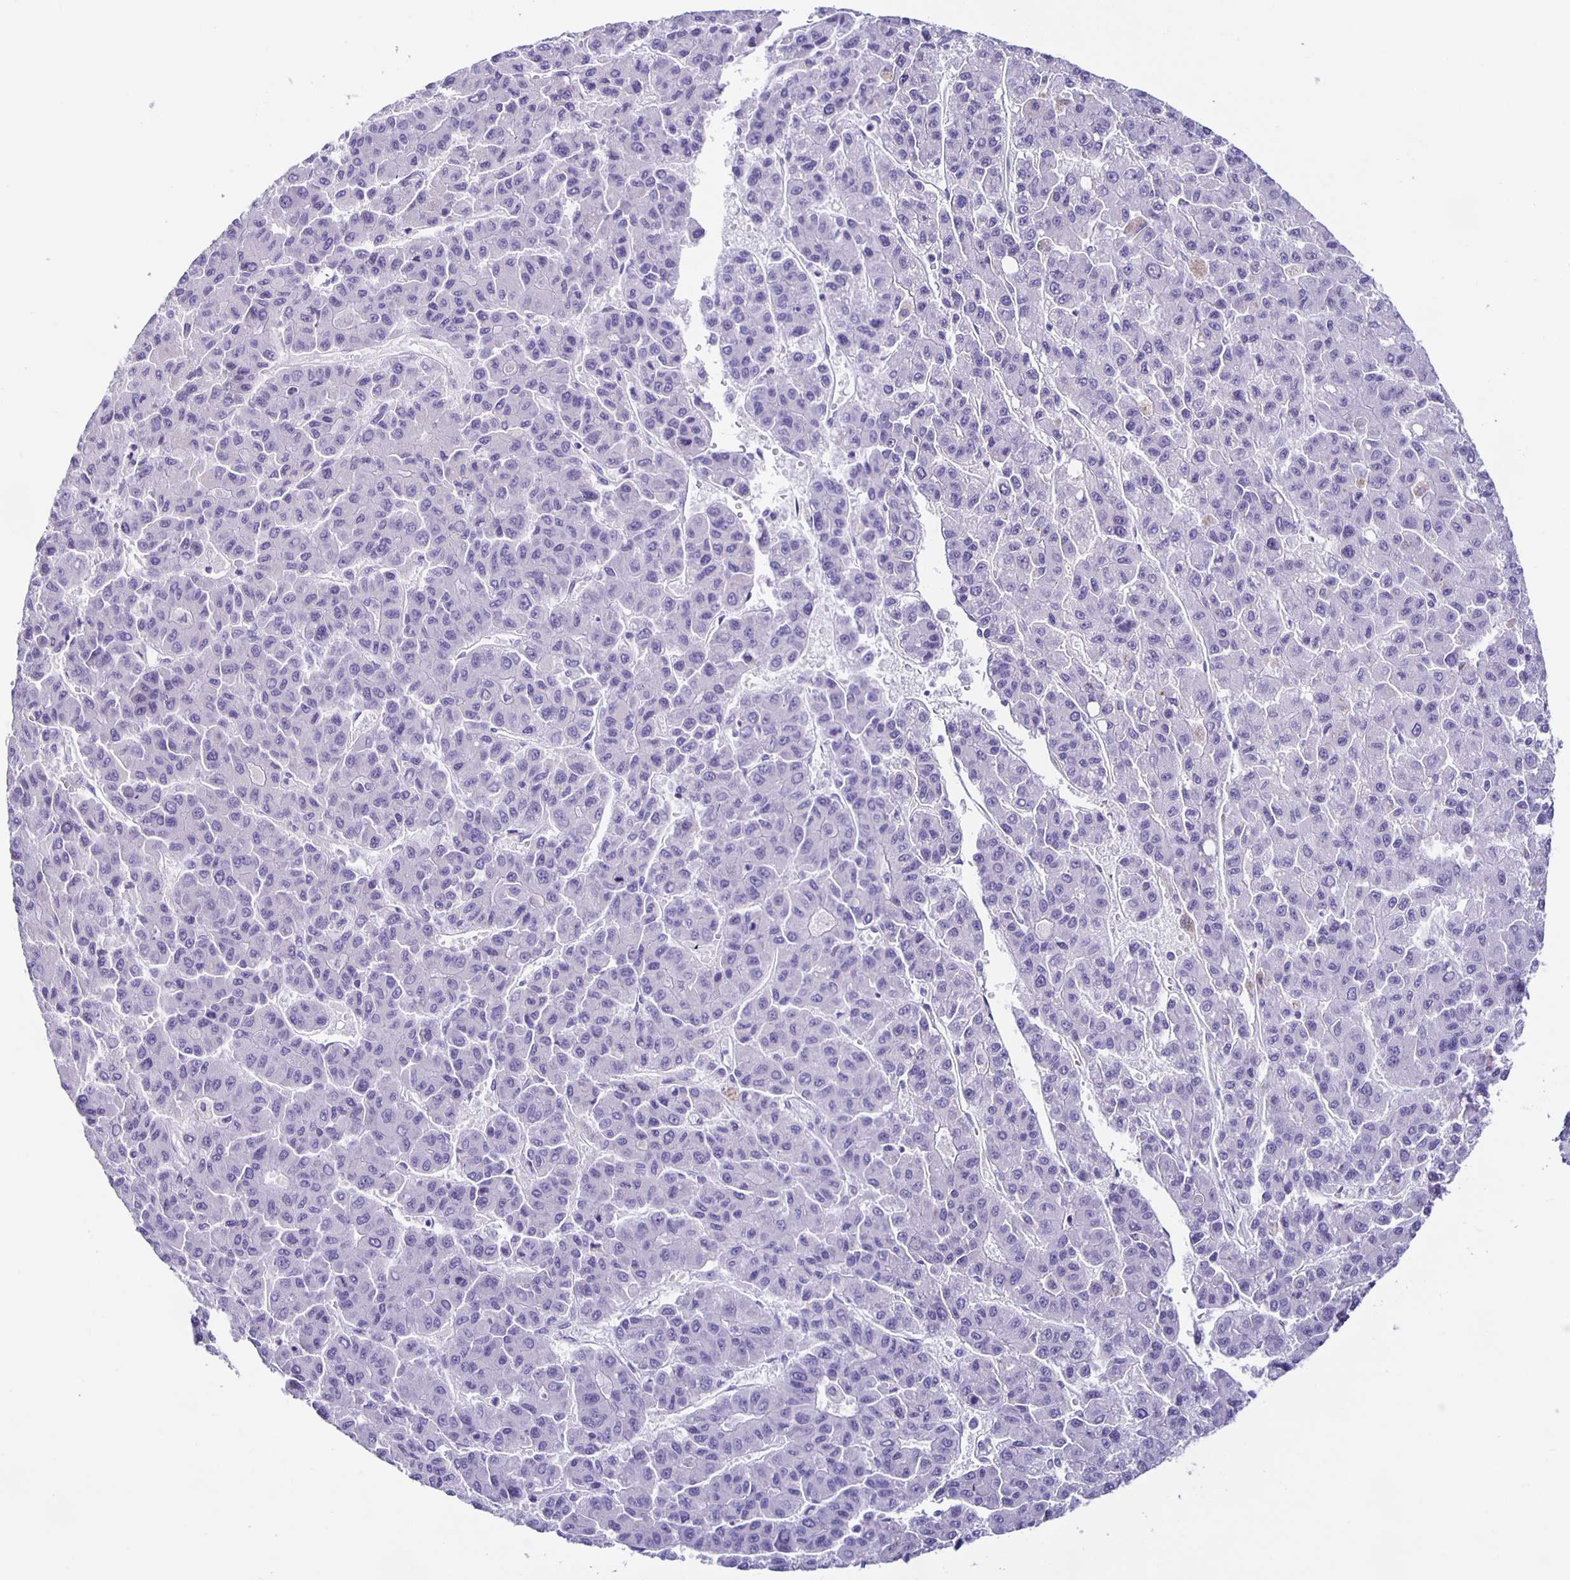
{"staining": {"intensity": "negative", "quantity": "none", "location": "none"}, "tissue": "liver cancer", "cell_type": "Tumor cells", "image_type": "cancer", "snomed": [{"axis": "morphology", "description": "Carcinoma, Hepatocellular, NOS"}, {"axis": "topography", "description": "Liver"}], "caption": "Tumor cells show no significant protein staining in liver cancer (hepatocellular carcinoma). The staining is performed using DAB brown chromogen with nuclei counter-stained in using hematoxylin.", "gene": "AQP6", "patient": {"sex": "male", "age": 70}}